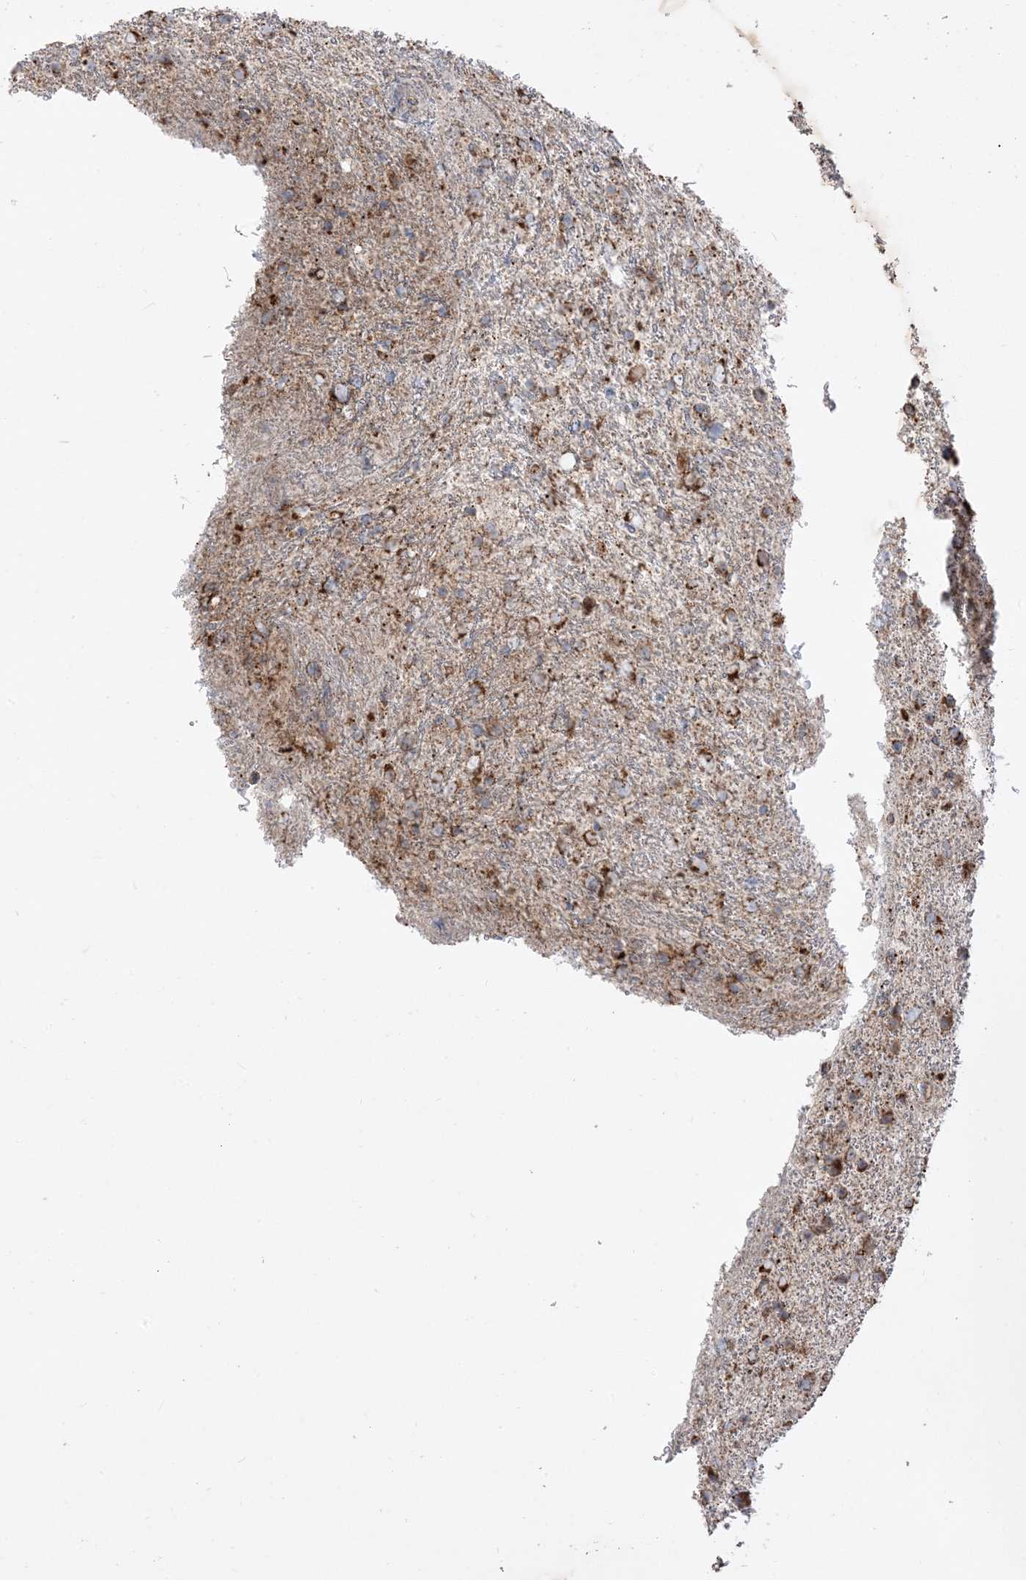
{"staining": {"intensity": "strong", "quantity": "25%-75%", "location": "cytoplasmic/membranous"}, "tissue": "glioma", "cell_type": "Tumor cells", "image_type": "cancer", "snomed": [{"axis": "morphology", "description": "Glioma, malignant, Low grade"}, {"axis": "topography", "description": "Cerebral cortex"}], "caption": "This histopathology image demonstrates immunohistochemistry (IHC) staining of human glioma, with high strong cytoplasmic/membranous expression in approximately 25%-75% of tumor cells.", "gene": "AARS2", "patient": {"sex": "female", "age": 39}}